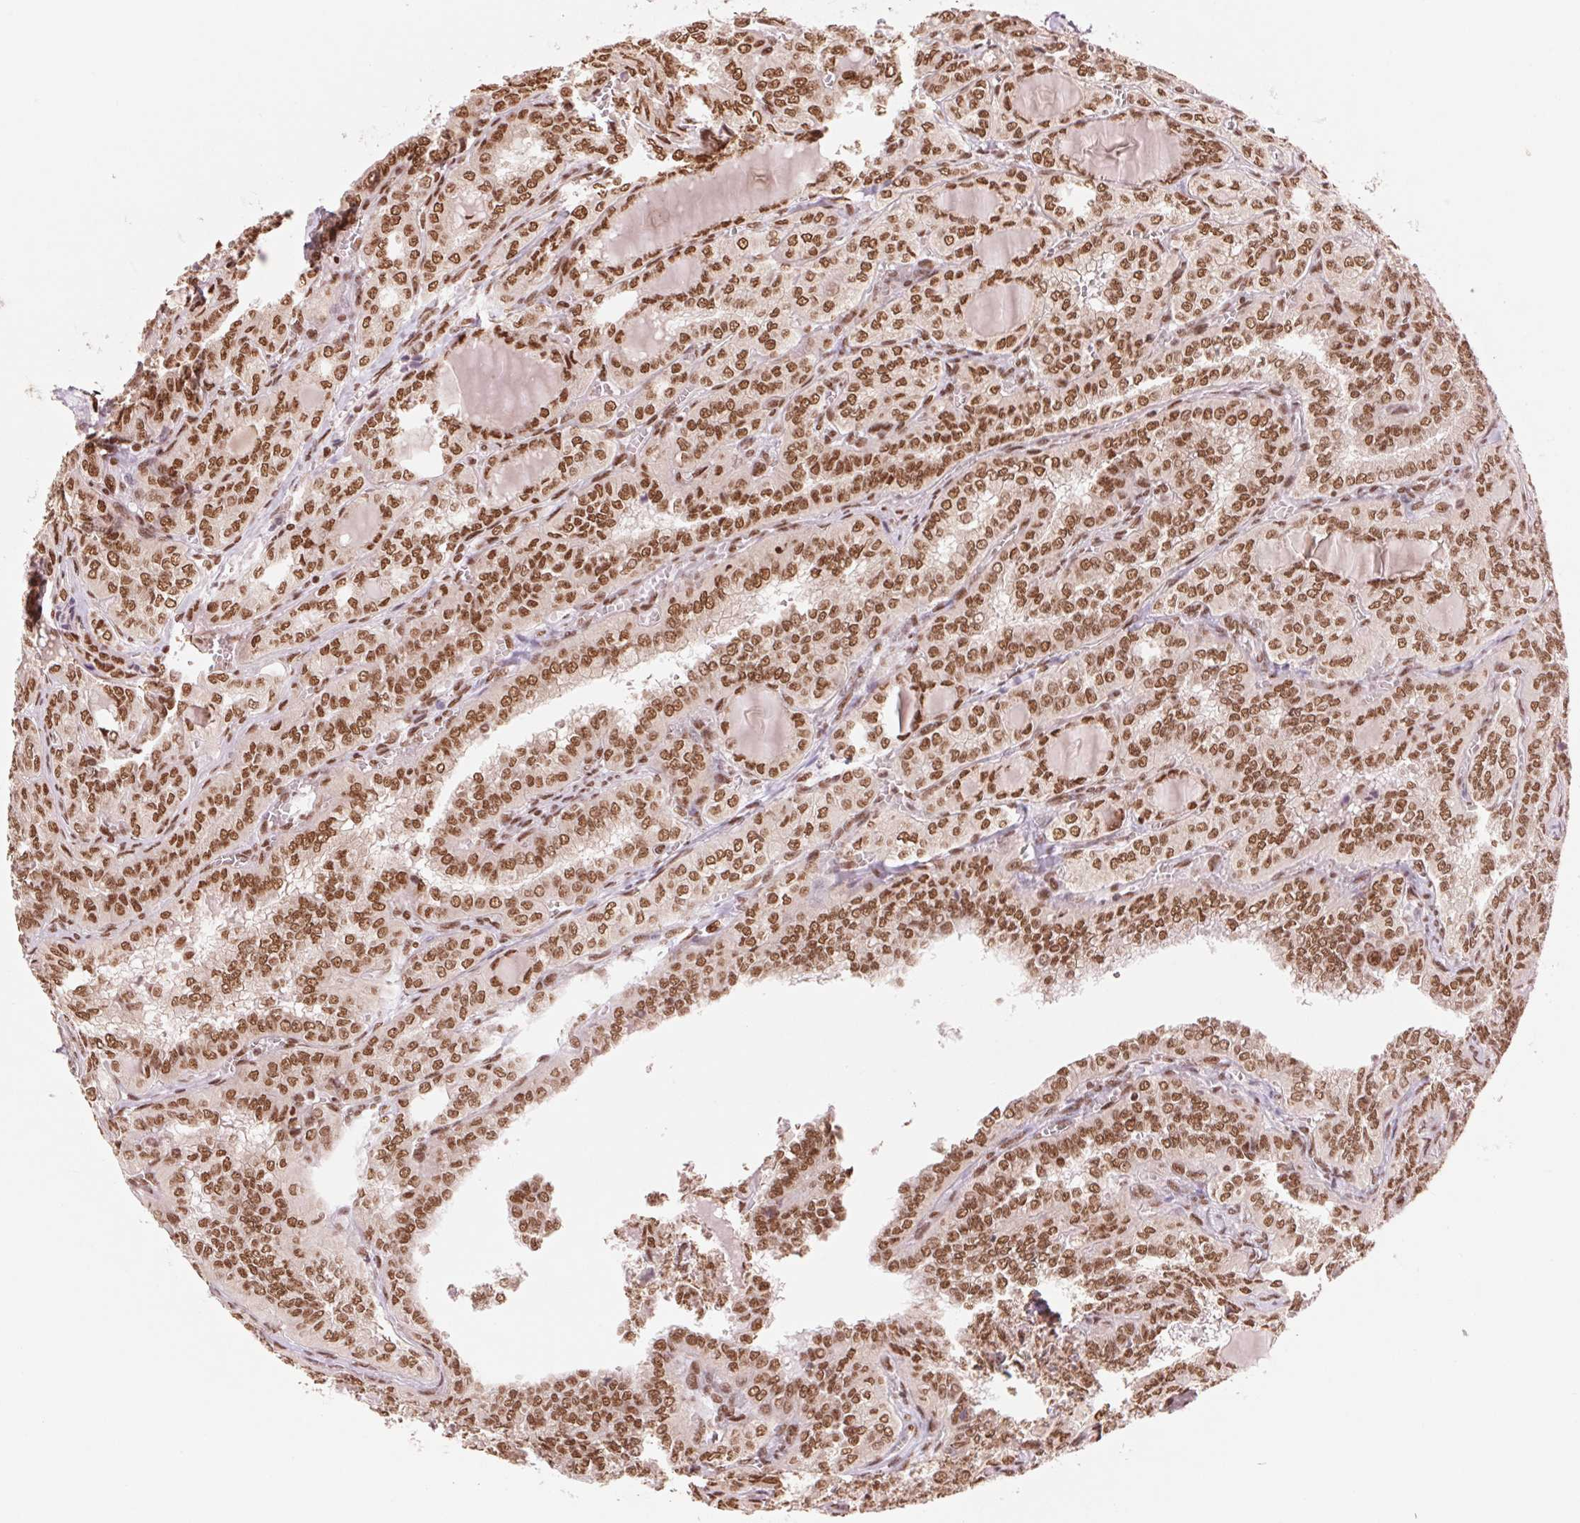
{"staining": {"intensity": "moderate", "quantity": ">75%", "location": "nuclear"}, "tissue": "thyroid cancer", "cell_type": "Tumor cells", "image_type": "cancer", "snomed": [{"axis": "morphology", "description": "Papillary adenocarcinoma, NOS"}, {"axis": "topography", "description": "Thyroid gland"}], "caption": "This photomicrograph demonstrates immunohistochemistry (IHC) staining of thyroid papillary adenocarcinoma, with medium moderate nuclear positivity in about >75% of tumor cells.", "gene": "TTLL9", "patient": {"sex": "female", "age": 41}}